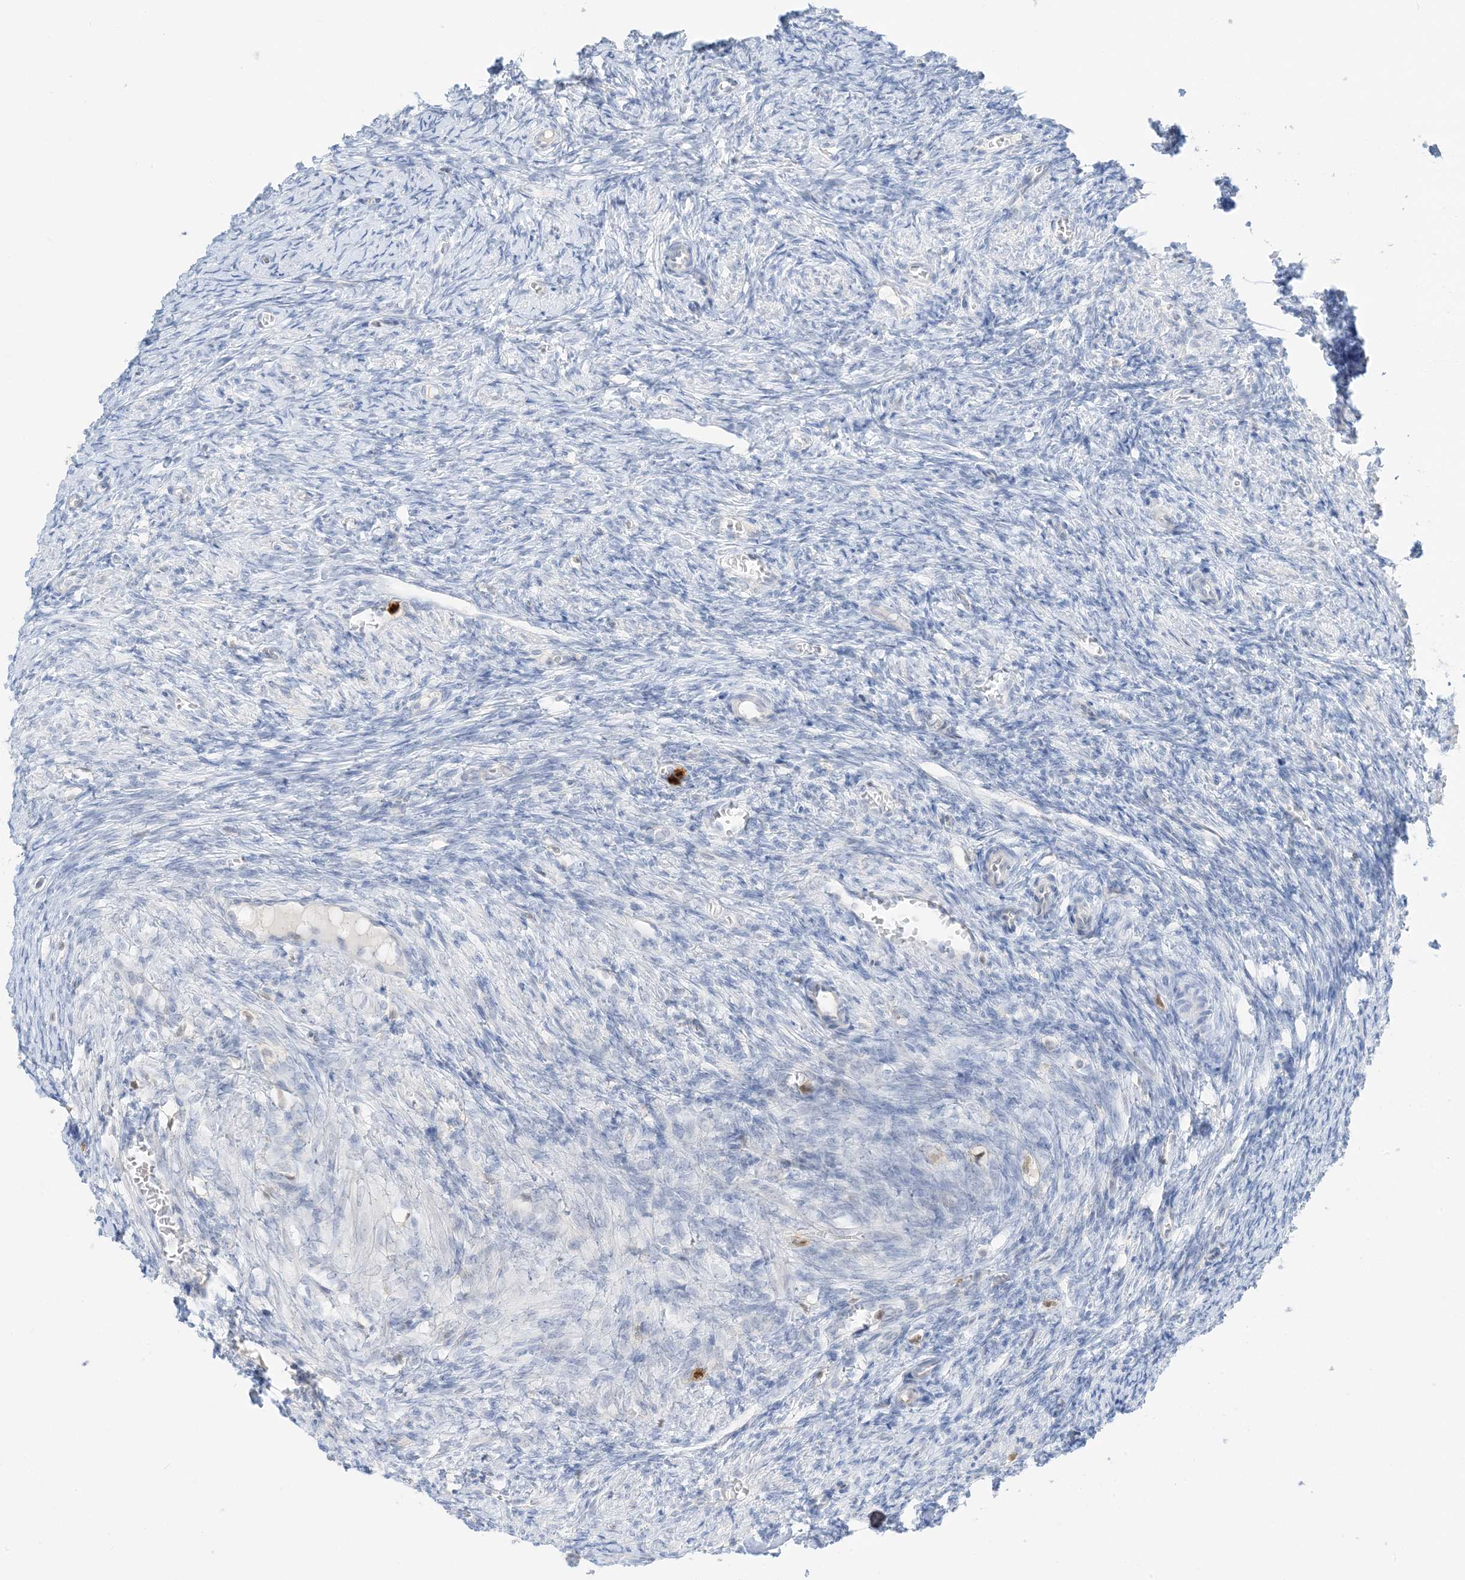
{"staining": {"intensity": "negative", "quantity": "none", "location": "none"}, "tissue": "ovary", "cell_type": "Ovarian stroma cells", "image_type": "normal", "snomed": [{"axis": "morphology", "description": "Normal tissue, NOS"}, {"axis": "topography", "description": "Ovary"}], "caption": "Immunohistochemistry of benign ovary demonstrates no staining in ovarian stroma cells.", "gene": "GCA", "patient": {"sex": "female", "age": 27}}